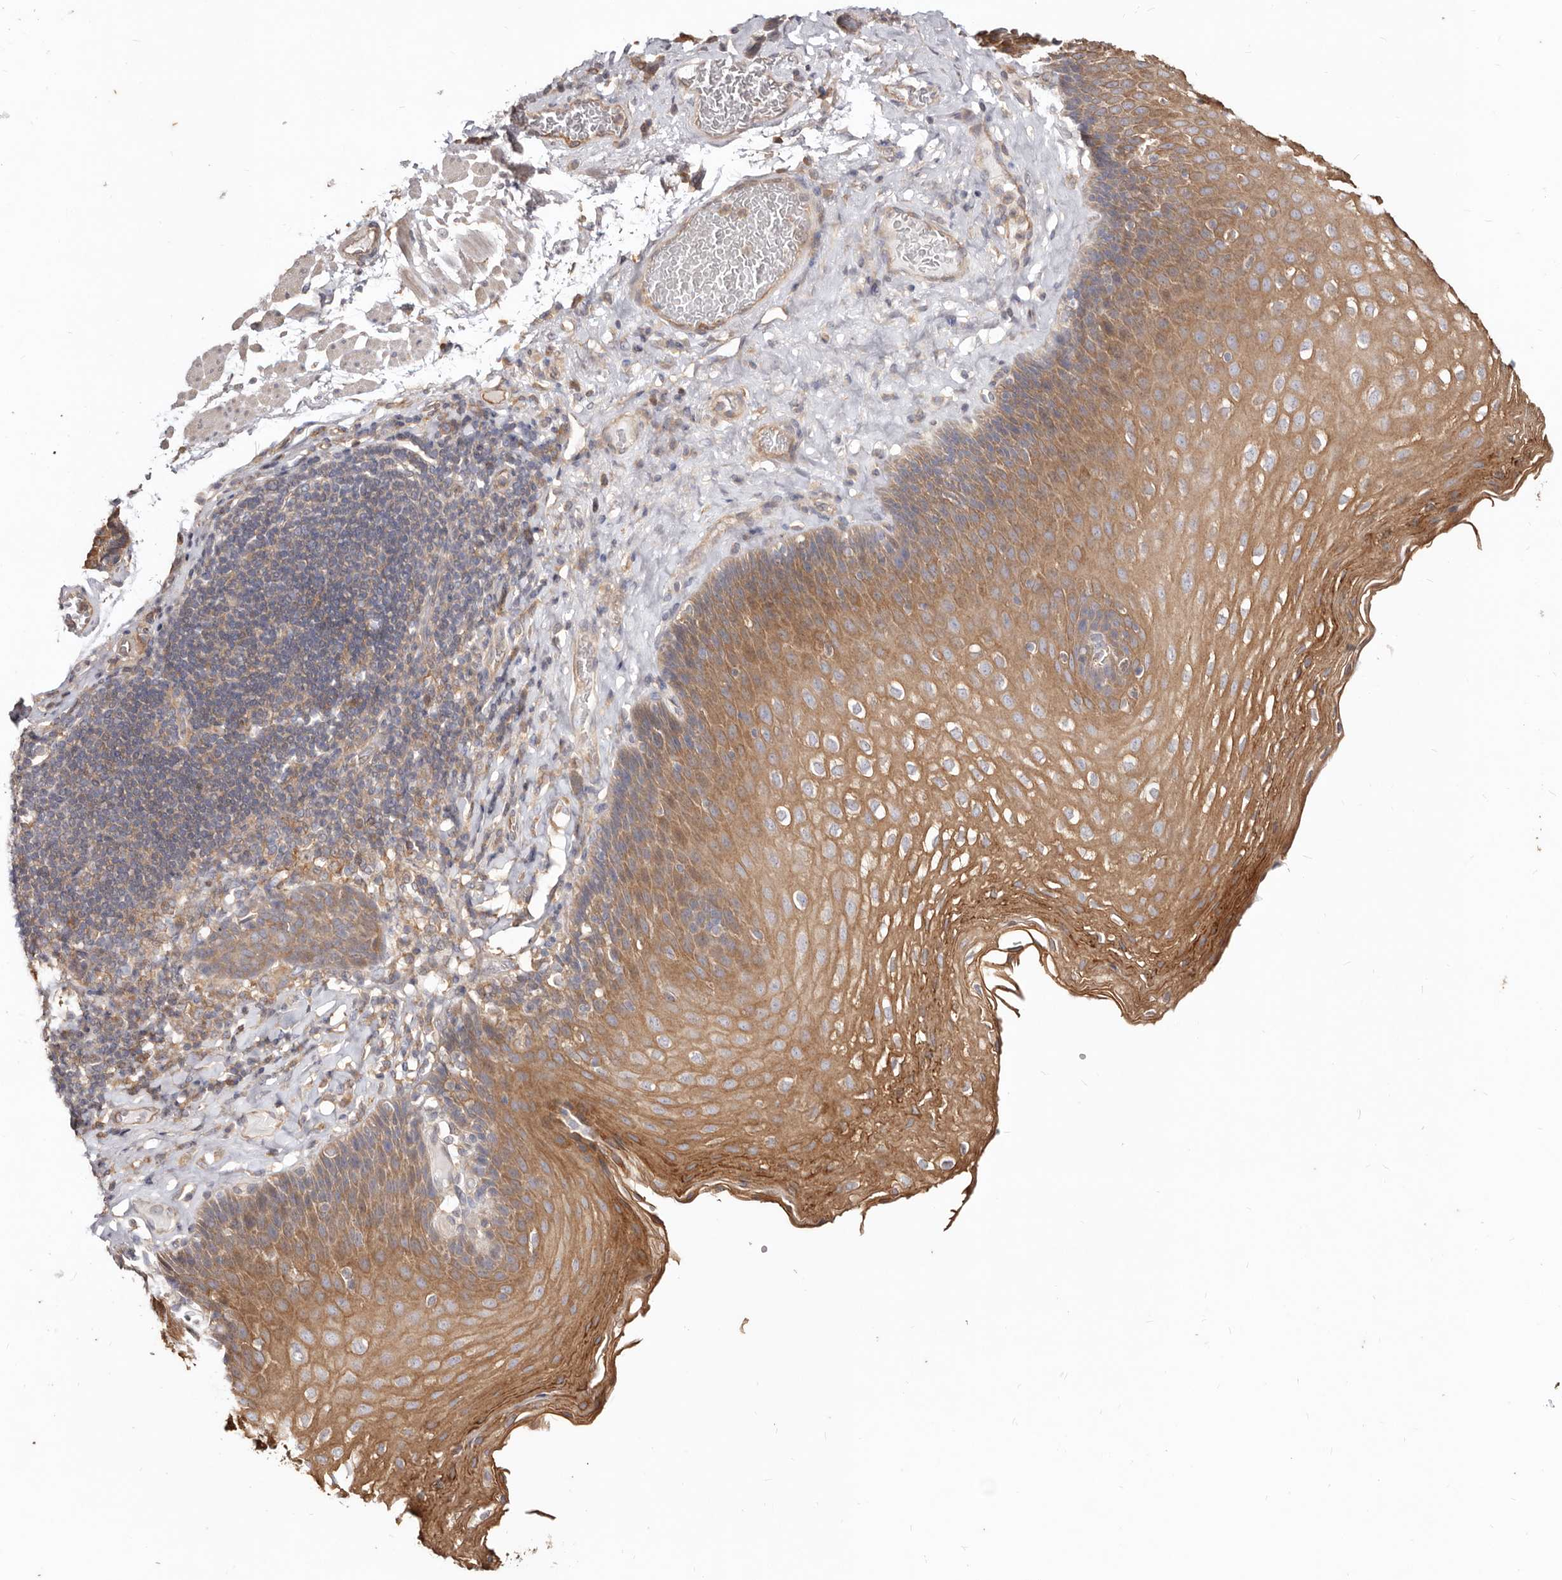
{"staining": {"intensity": "moderate", "quantity": ">75%", "location": "cytoplasmic/membranous"}, "tissue": "esophagus", "cell_type": "Squamous epithelial cells", "image_type": "normal", "snomed": [{"axis": "morphology", "description": "Normal tissue, NOS"}, {"axis": "topography", "description": "Esophagus"}], "caption": "The histopathology image exhibits immunohistochemical staining of benign esophagus. There is moderate cytoplasmic/membranous expression is appreciated in about >75% of squamous epithelial cells.", "gene": "LRRC25", "patient": {"sex": "female", "age": 66}}